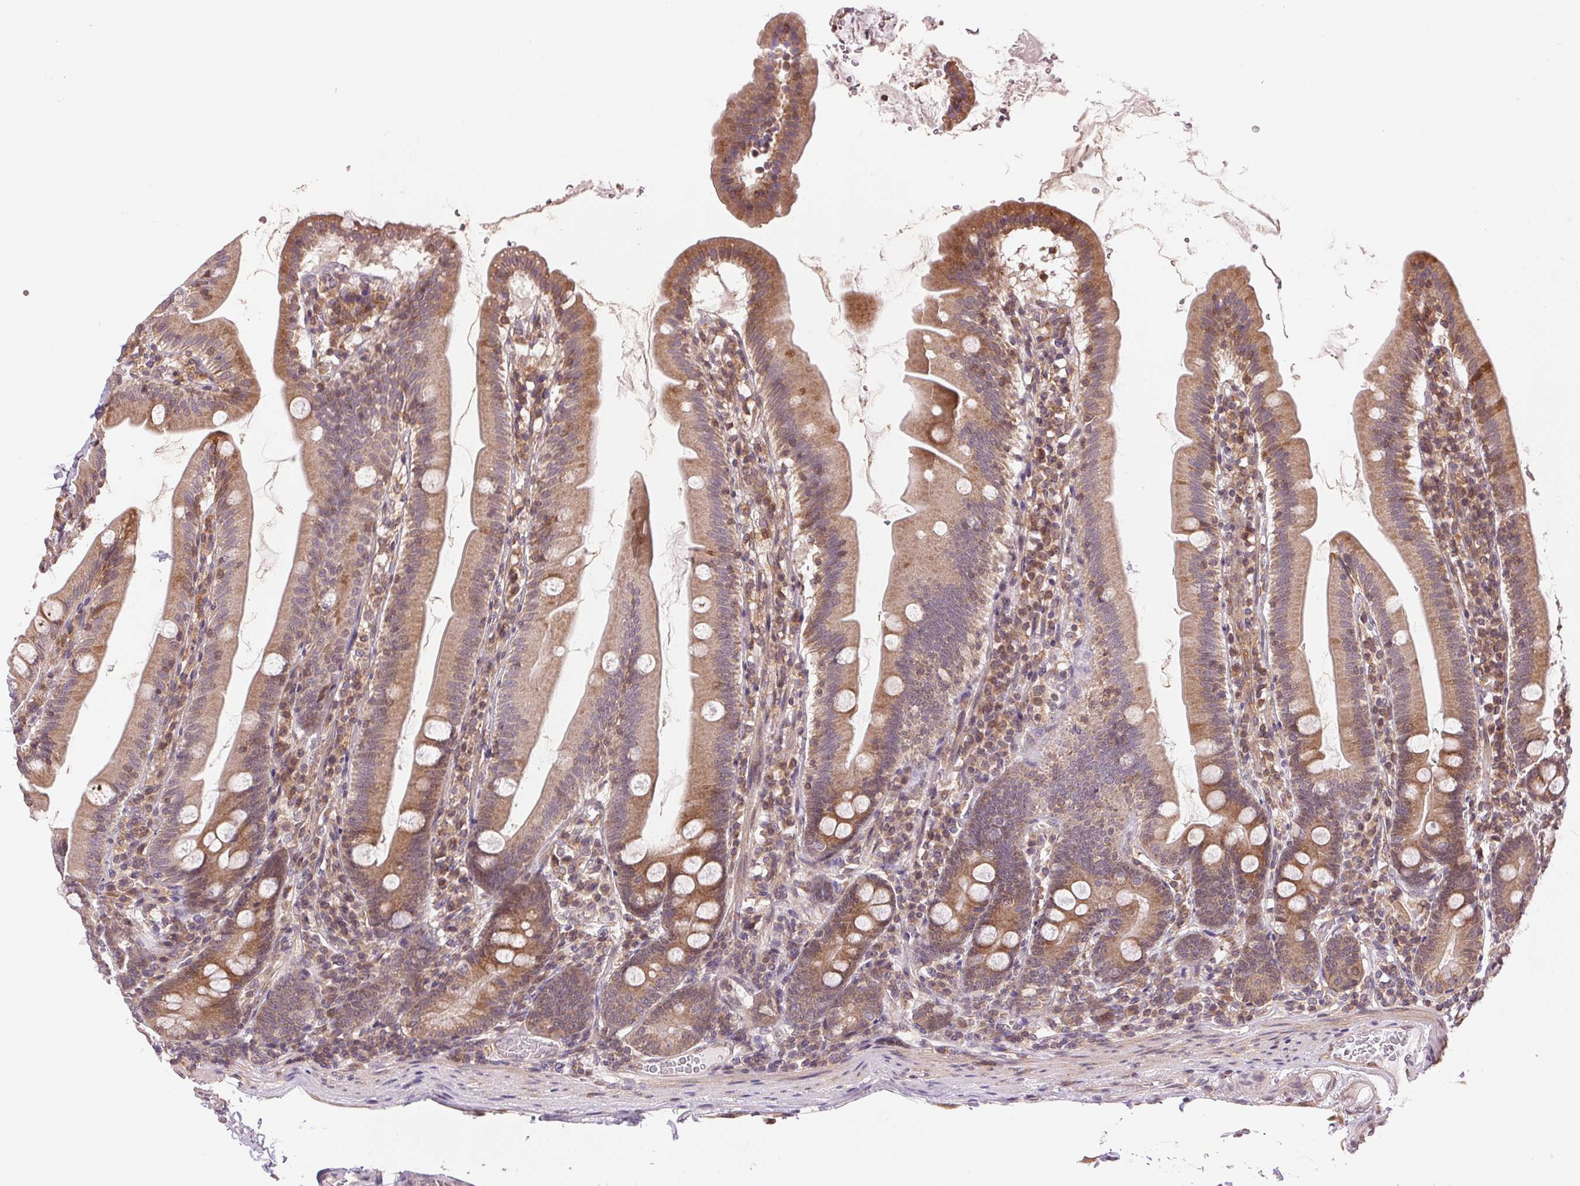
{"staining": {"intensity": "moderate", "quantity": ">75%", "location": "cytoplasmic/membranous,nuclear"}, "tissue": "duodenum", "cell_type": "Glandular cells", "image_type": "normal", "snomed": [{"axis": "morphology", "description": "Normal tissue, NOS"}, {"axis": "topography", "description": "Duodenum"}], "caption": "Duodenum stained for a protein demonstrates moderate cytoplasmic/membranous,nuclear positivity in glandular cells. The staining is performed using DAB (3,3'-diaminobenzidine) brown chromogen to label protein expression. The nuclei are counter-stained blue using hematoxylin.", "gene": "BTF3L4", "patient": {"sex": "female", "age": 67}}